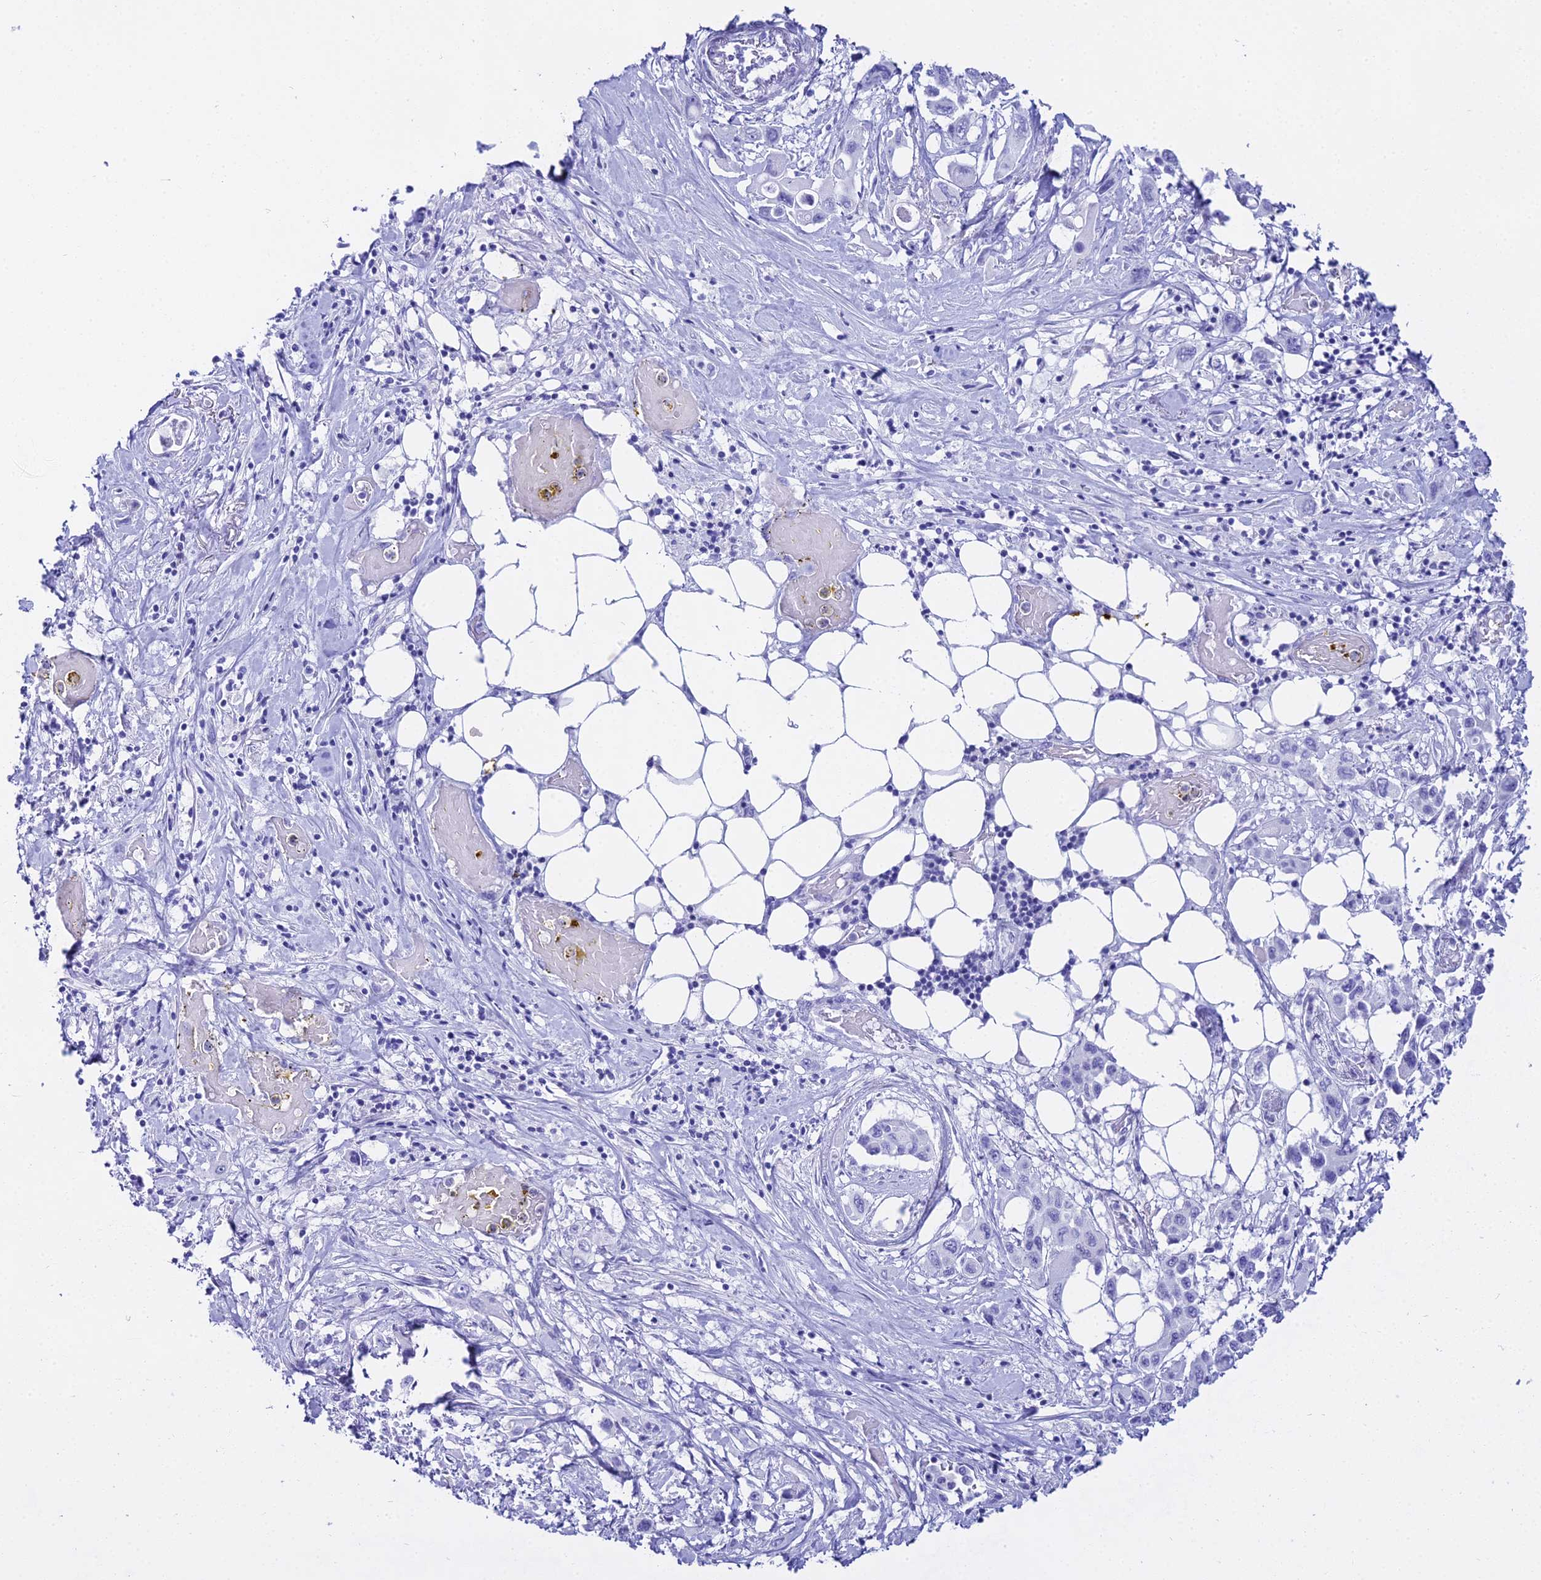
{"staining": {"intensity": "negative", "quantity": "none", "location": "none"}, "tissue": "pancreatic cancer", "cell_type": "Tumor cells", "image_type": "cancer", "snomed": [{"axis": "morphology", "description": "Adenocarcinoma, NOS"}, {"axis": "topography", "description": "Pancreas"}], "caption": "This micrograph is of pancreatic cancer stained with immunohistochemistry (IHC) to label a protein in brown with the nuclei are counter-stained blue. There is no expression in tumor cells.", "gene": "CGB2", "patient": {"sex": "male", "age": 92}}